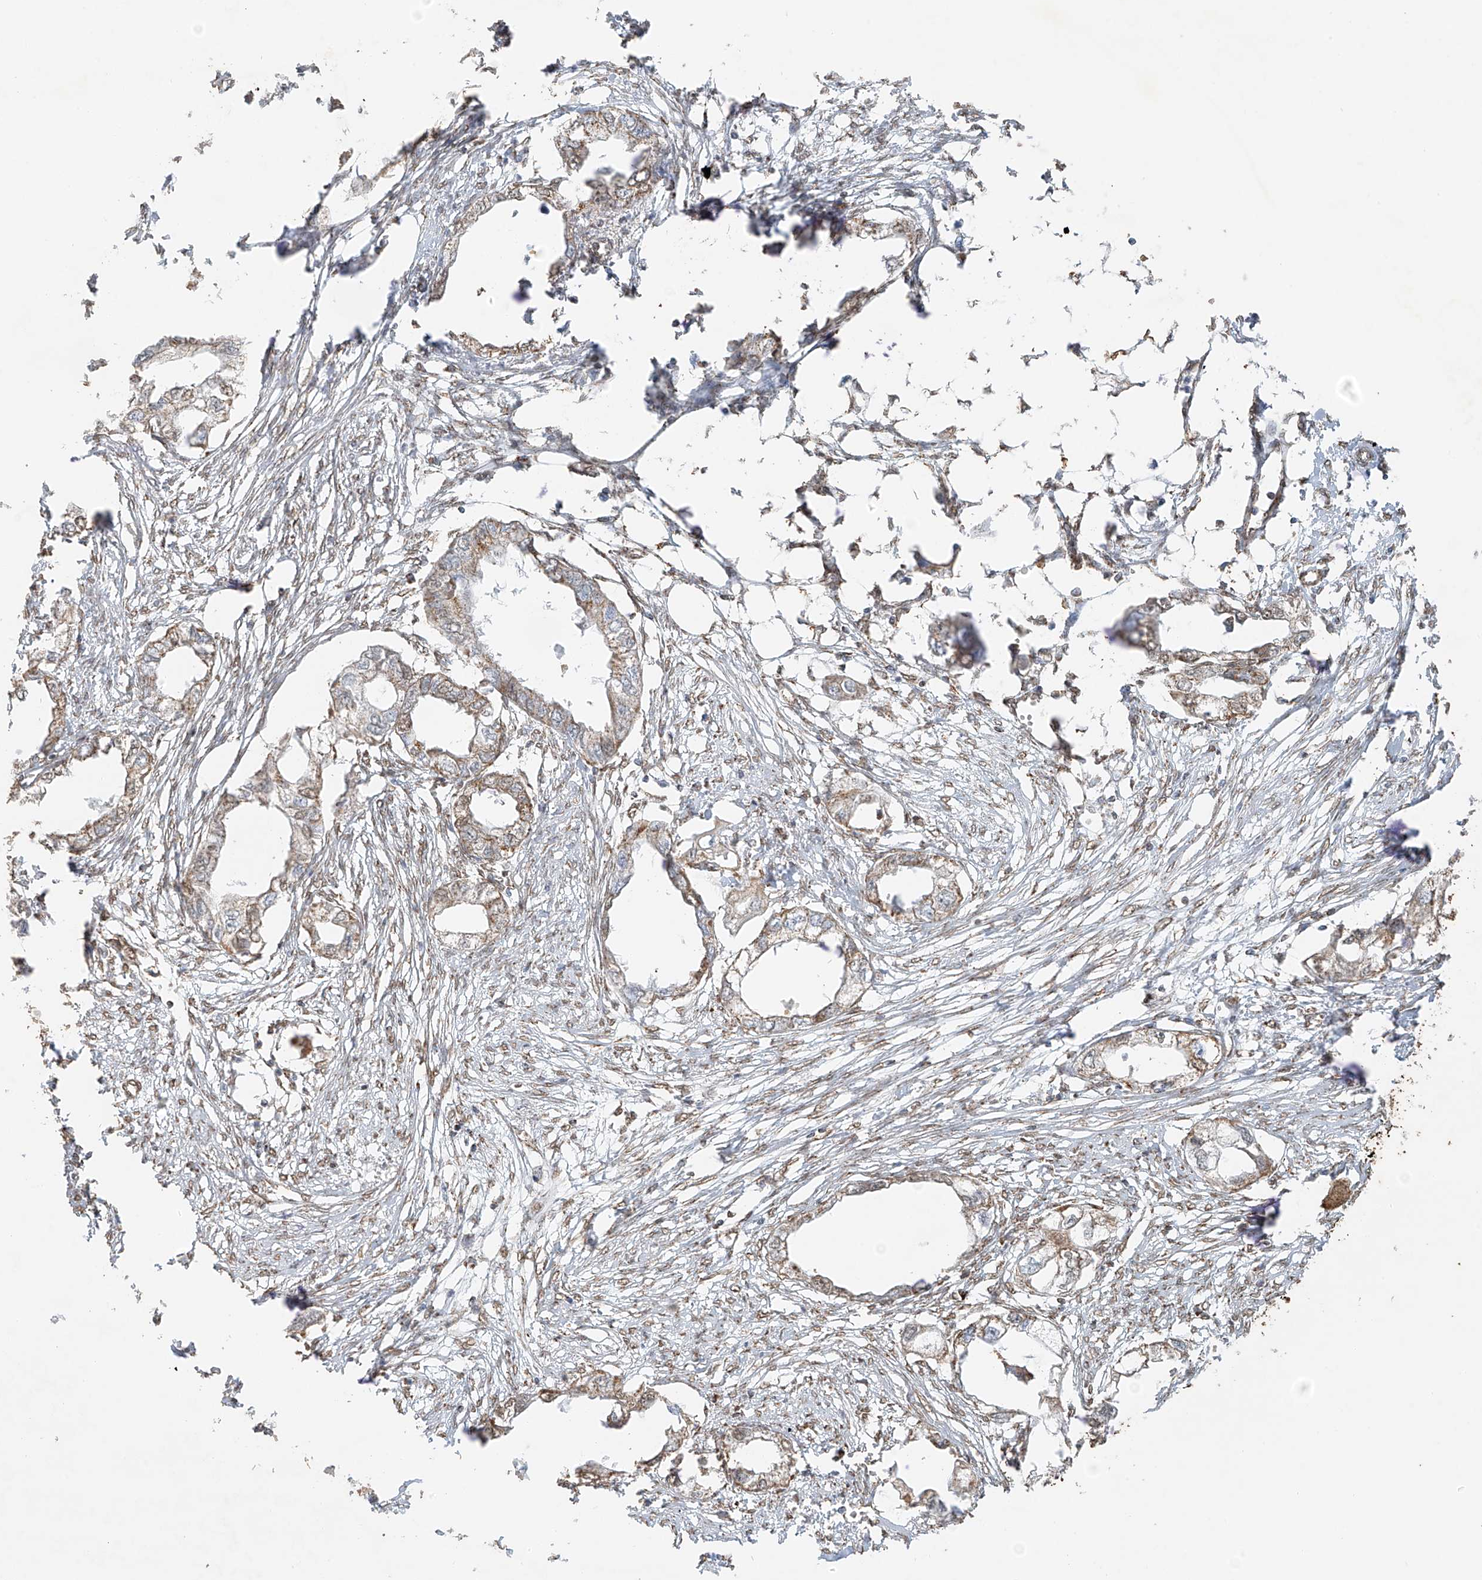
{"staining": {"intensity": "weak", "quantity": "25%-75%", "location": "cytoplasmic/membranous"}, "tissue": "endometrial cancer", "cell_type": "Tumor cells", "image_type": "cancer", "snomed": [{"axis": "morphology", "description": "Adenocarcinoma, NOS"}, {"axis": "morphology", "description": "Adenocarcinoma, metastatic, NOS"}, {"axis": "topography", "description": "Adipose tissue"}, {"axis": "topography", "description": "Endometrium"}], "caption": "Endometrial cancer (adenocarcinoma) tissue shows weak cytoplasmic/membranous positivity in approximately 25%-75% of tumor cells (DAB (3,3'-diaminobenzidine) = brown stain, brightfield microscopy at high magnification).", "gene": "MIPEP", "patient": {"sex": "female", "age": 67}}